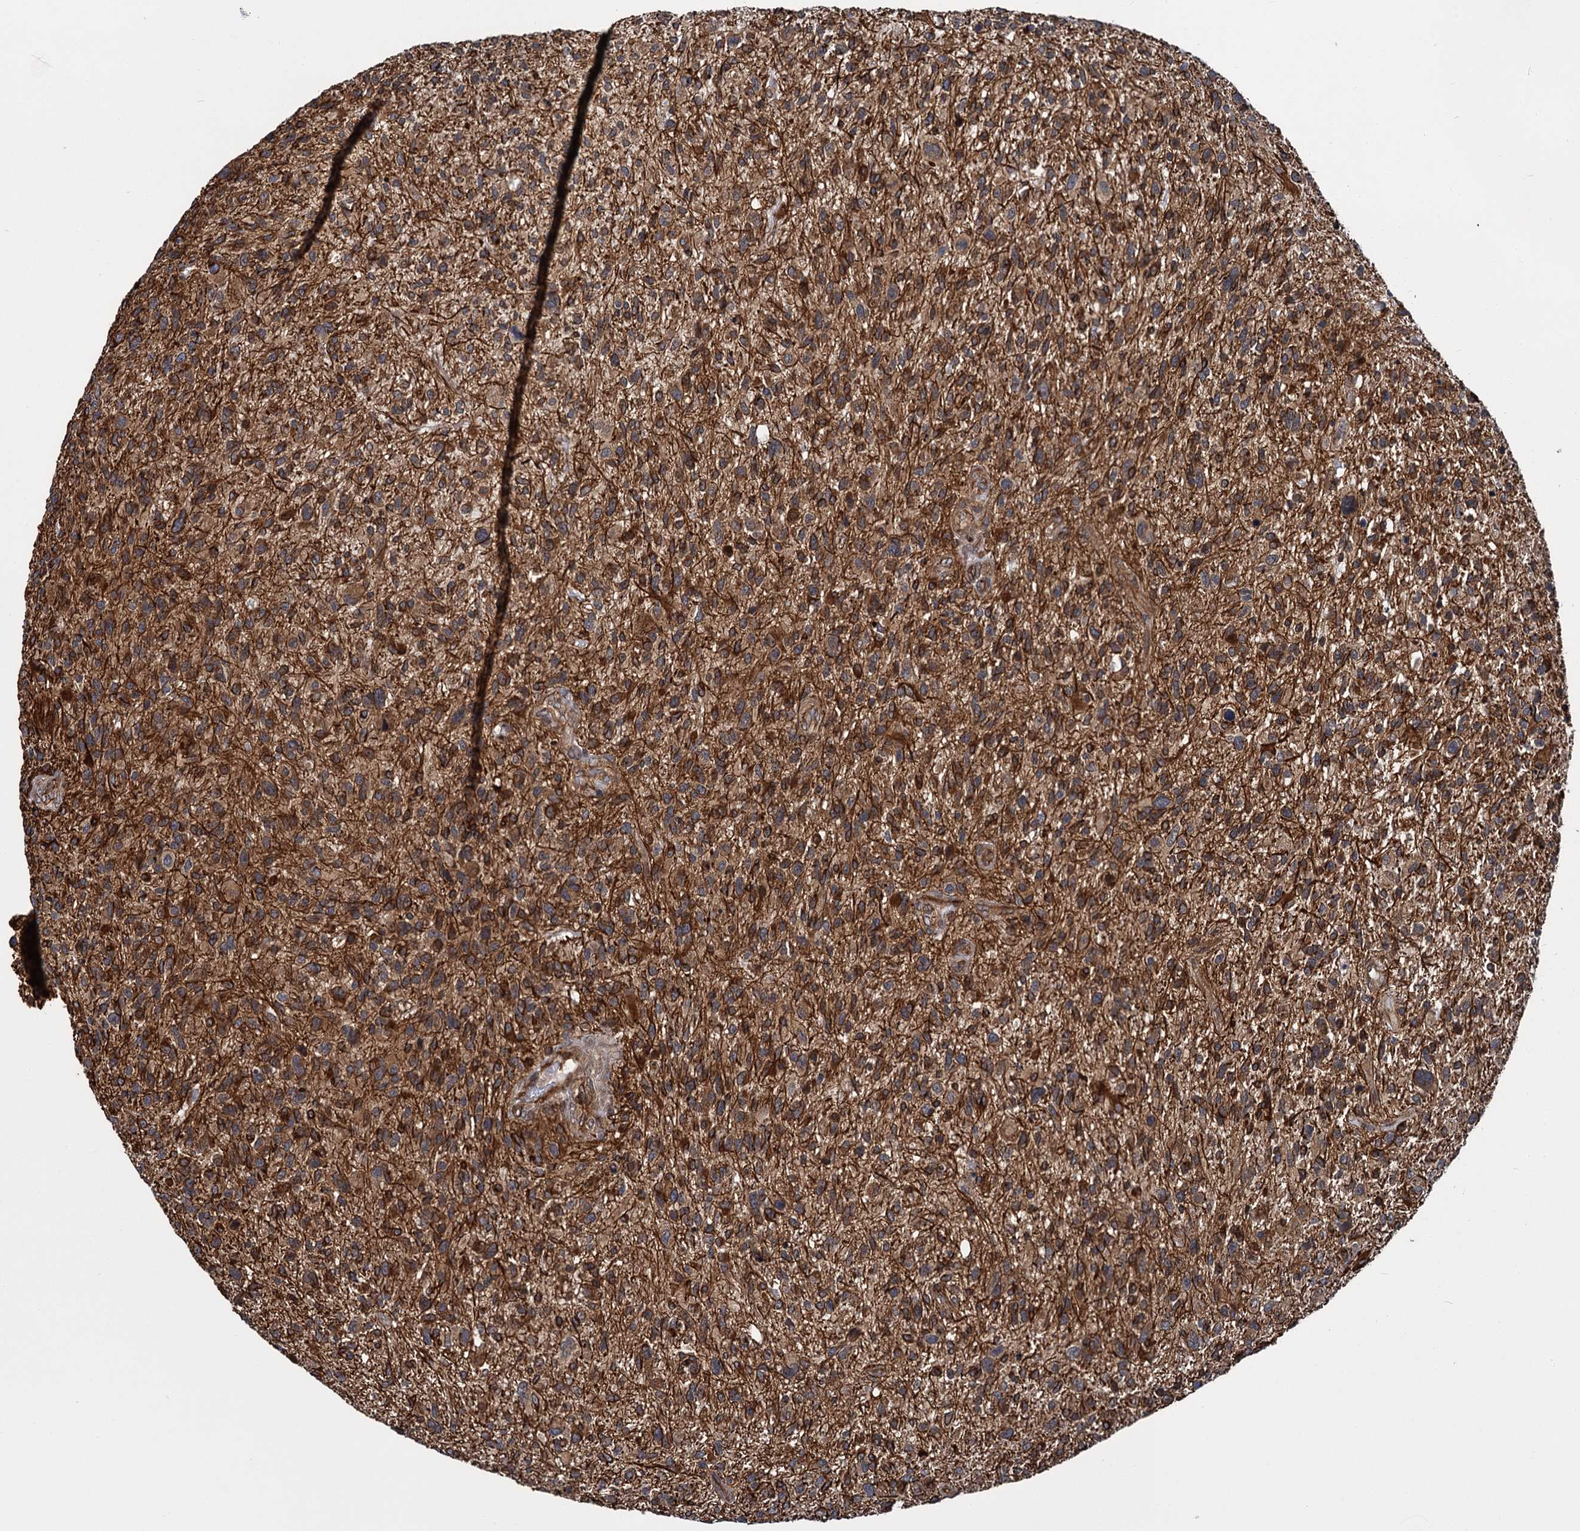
{"staining": {"intensity": "moderate", "quantity": ">75%", "location": "cytoplasmic/membranous"}, "tissue": "glioma", "cell_type": "Tumor cells", "image_type": "cancer", "snomed": [{"axis": "morphology", "description": "Glioma, malignant, High grade"}, {"axis": "topography", "description": "Brain"}], "caption": "About >75% of tumor cells in human glioma reveal moderate cytoplasmic/membranous protein staining as visualized by brown immunohistochemical staining.", "gene": "ZFYVE19", "patient": {"sex": "male", "age": 47}}